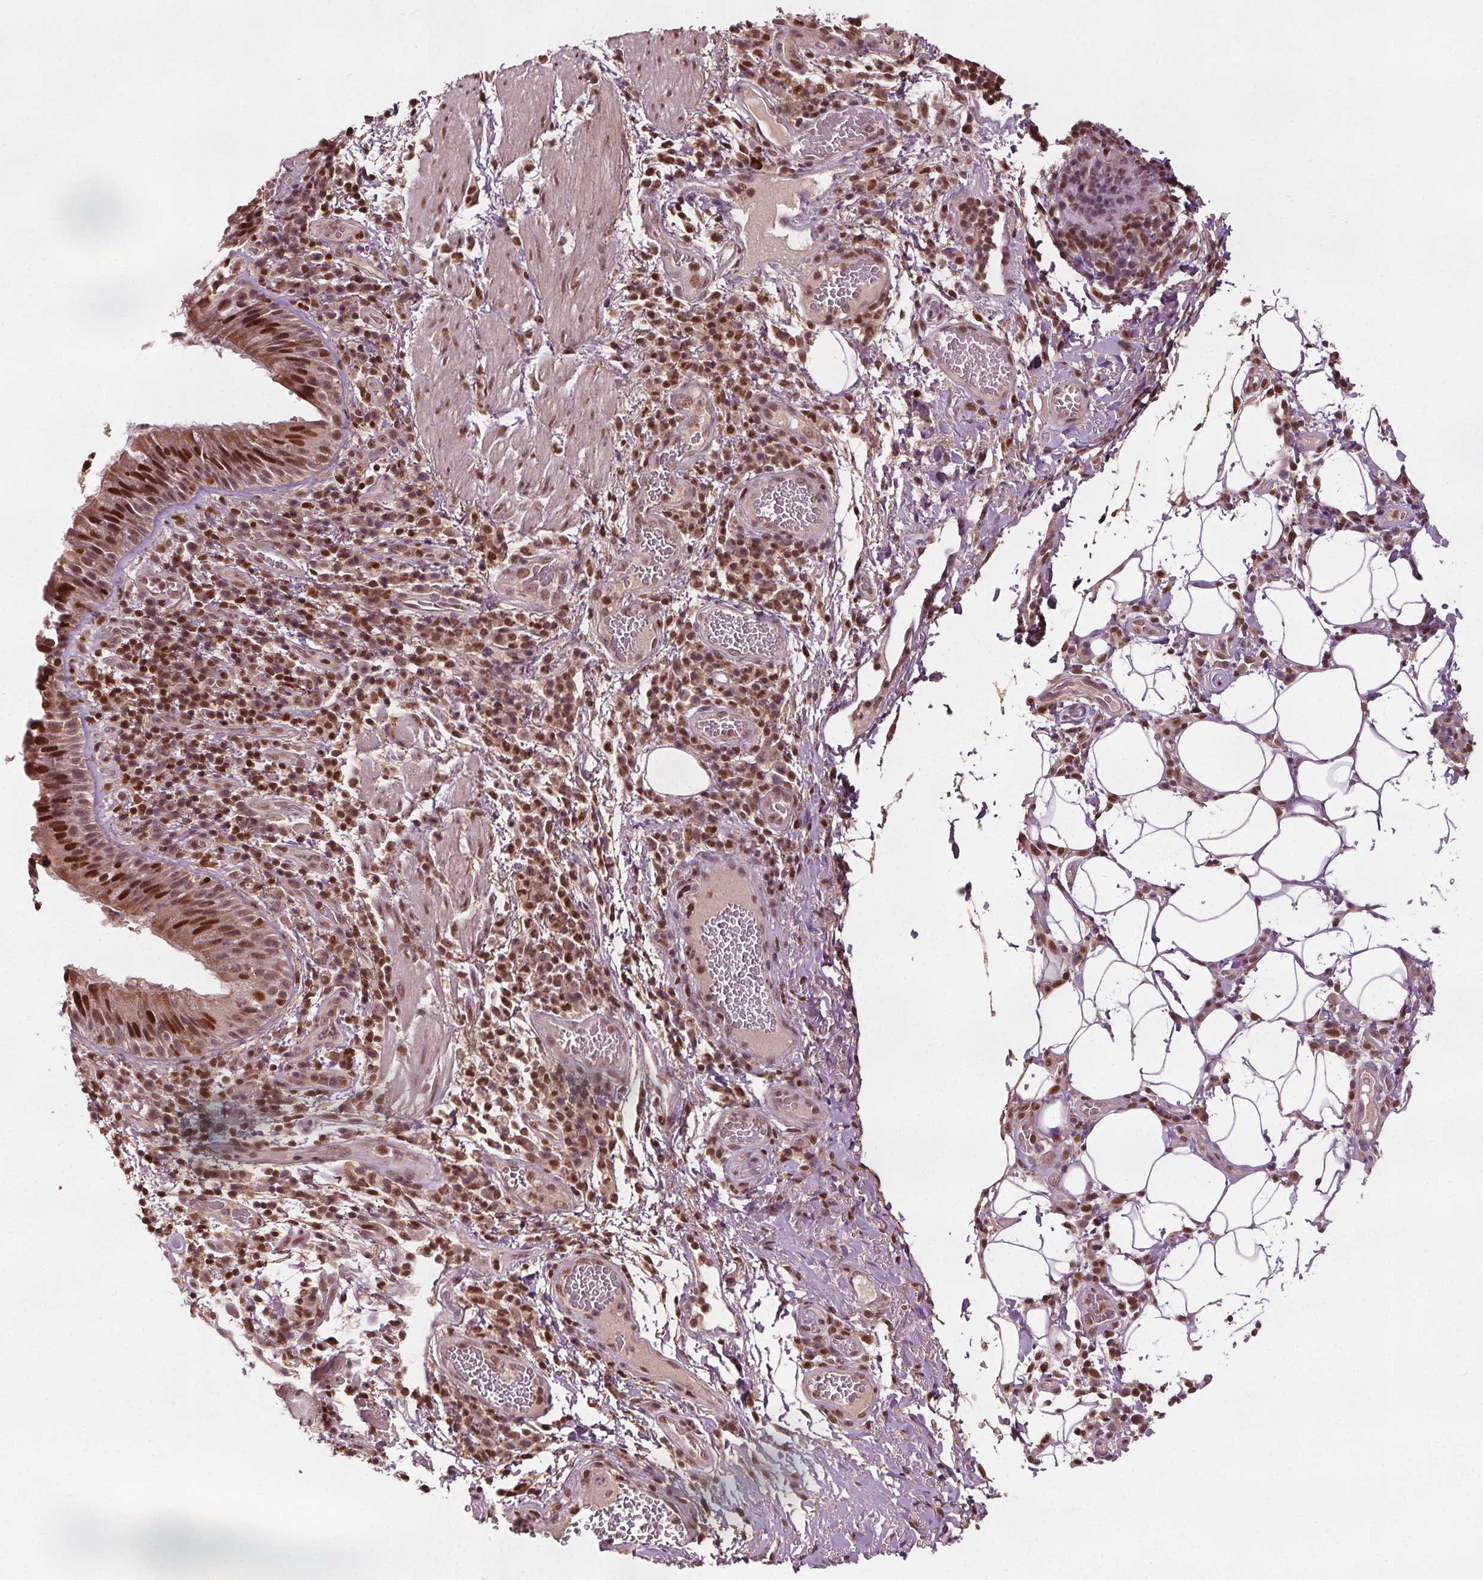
{"staining": {"intensity": "moderate", "quantity": ">75%", "location": "cytoplasmic/membranous,nuclear"}, "tissue": "bronchus", "cell_type": "Respiratory epithelial cells", "image_type": "normal", "snomed": [{"axis": "morphology", "description": "Normal tissue, NOS"}, {"axis": "topography", "description": "Lymph node"}, {"axis": "topography", "description": "Bronchus"}], "caption": "High-power microscopy captured an immunohistochemistry (IHC) image of normal bronchus, revealing moderate cytoplasmic/membranous,nuclear expression in about >75% of respiratory epithelial cells.", "gene": "DDX11", "patient": {"sex": "male", "age": 56}}